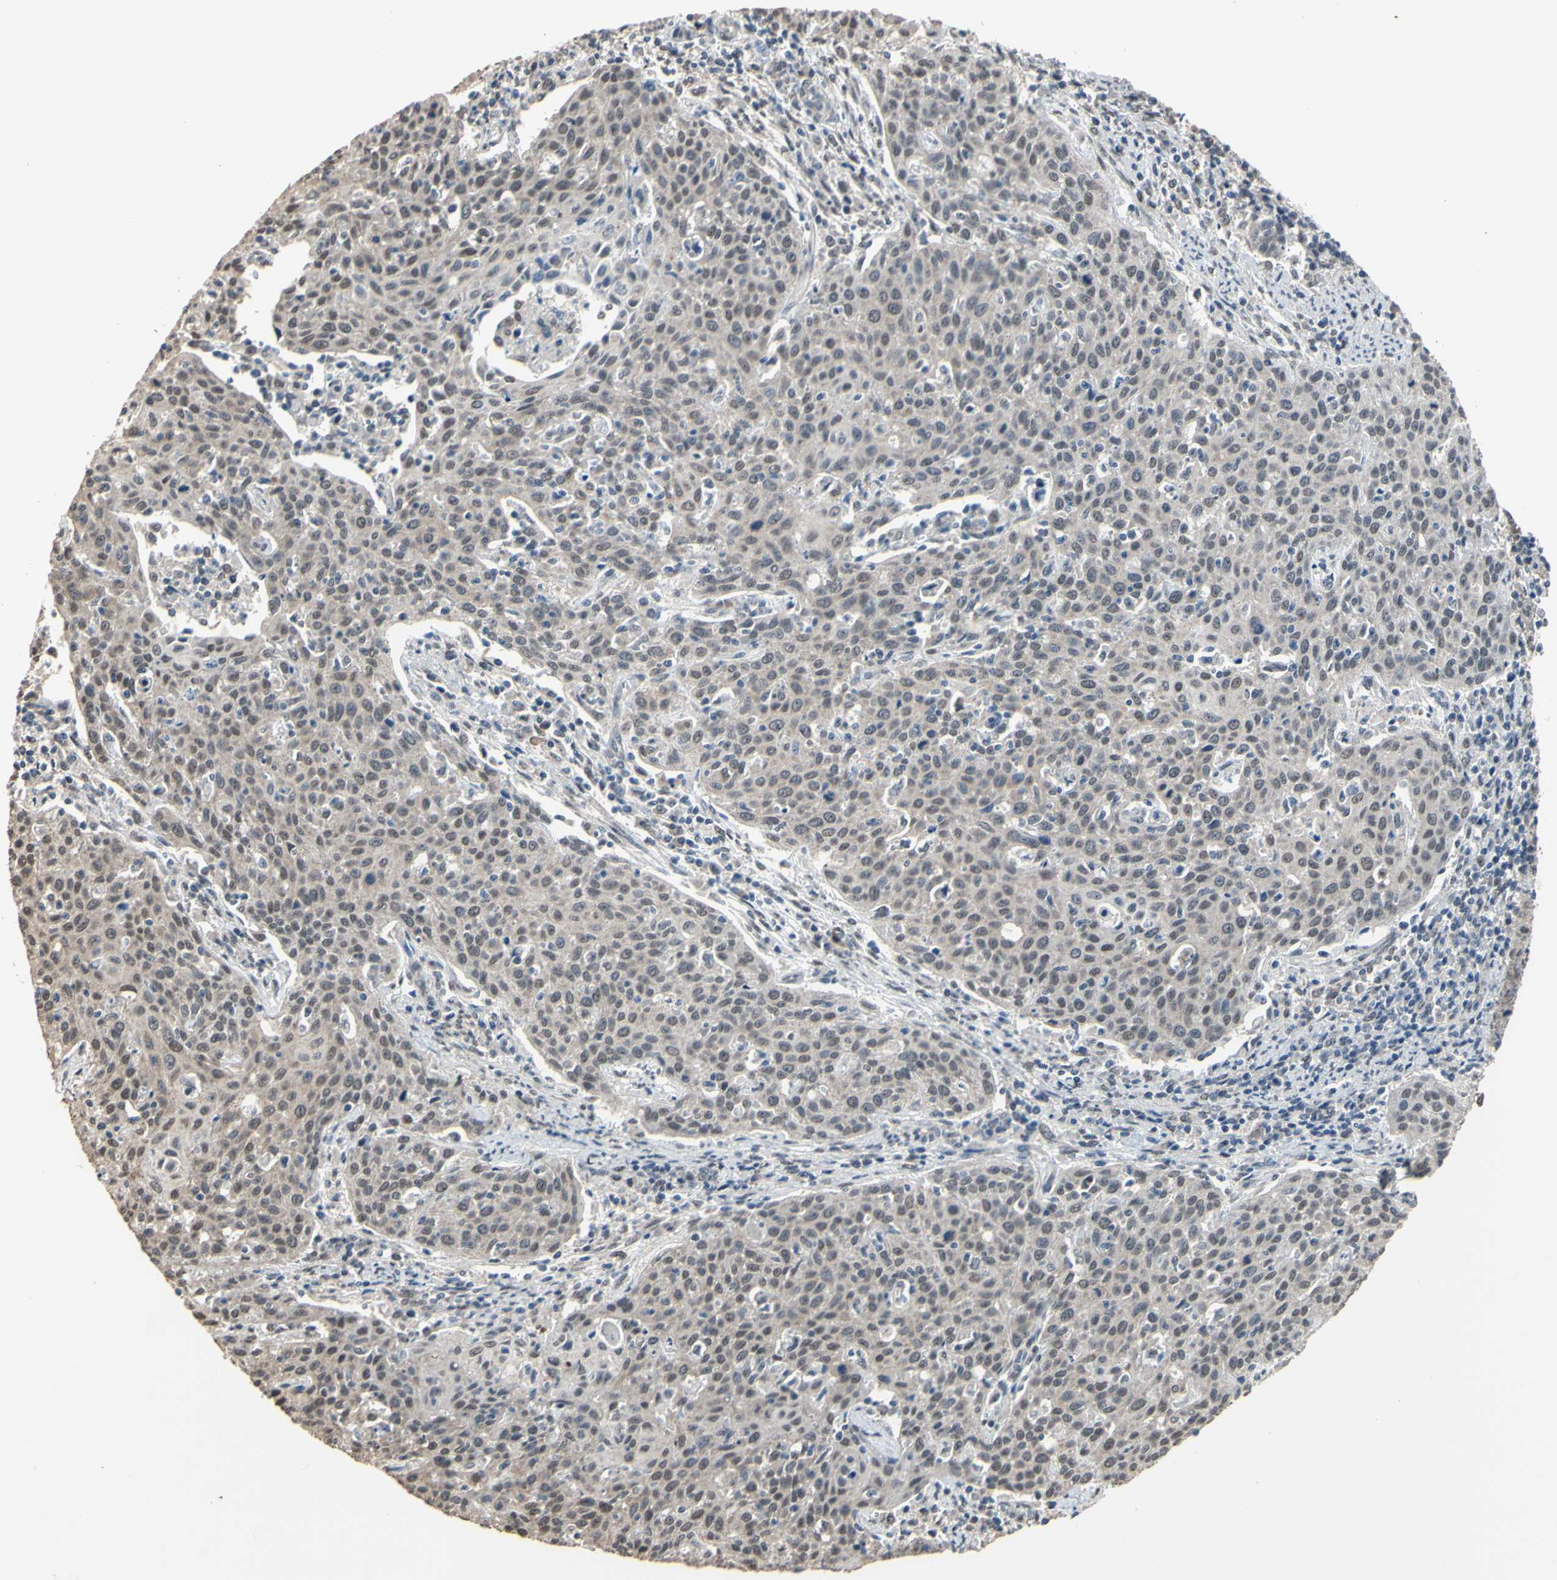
{"staining": {"intensity": "weak", "quantity": ">75%", "location": "nuclear"}, "tissue": "cervical cancer", "cell_type": "Tumor cells", "image_type": "cancer", "snomed": [{"axis": "morphology", "description": "Squamous cell carcinoma, NOS"}, {"axis": "topography", "description": "Cervix"}], "caption": "This histopathology image displays cervical squamous cell carcinoma stained with immunohistochemistry (IHC) to label a protein in brown. The nuclear of tumor cells show weak positivity for the protein. Nuclei are counter-stained blue.", "gene": "ZNF174", "patient": {"sex": "female", "age": 38}}